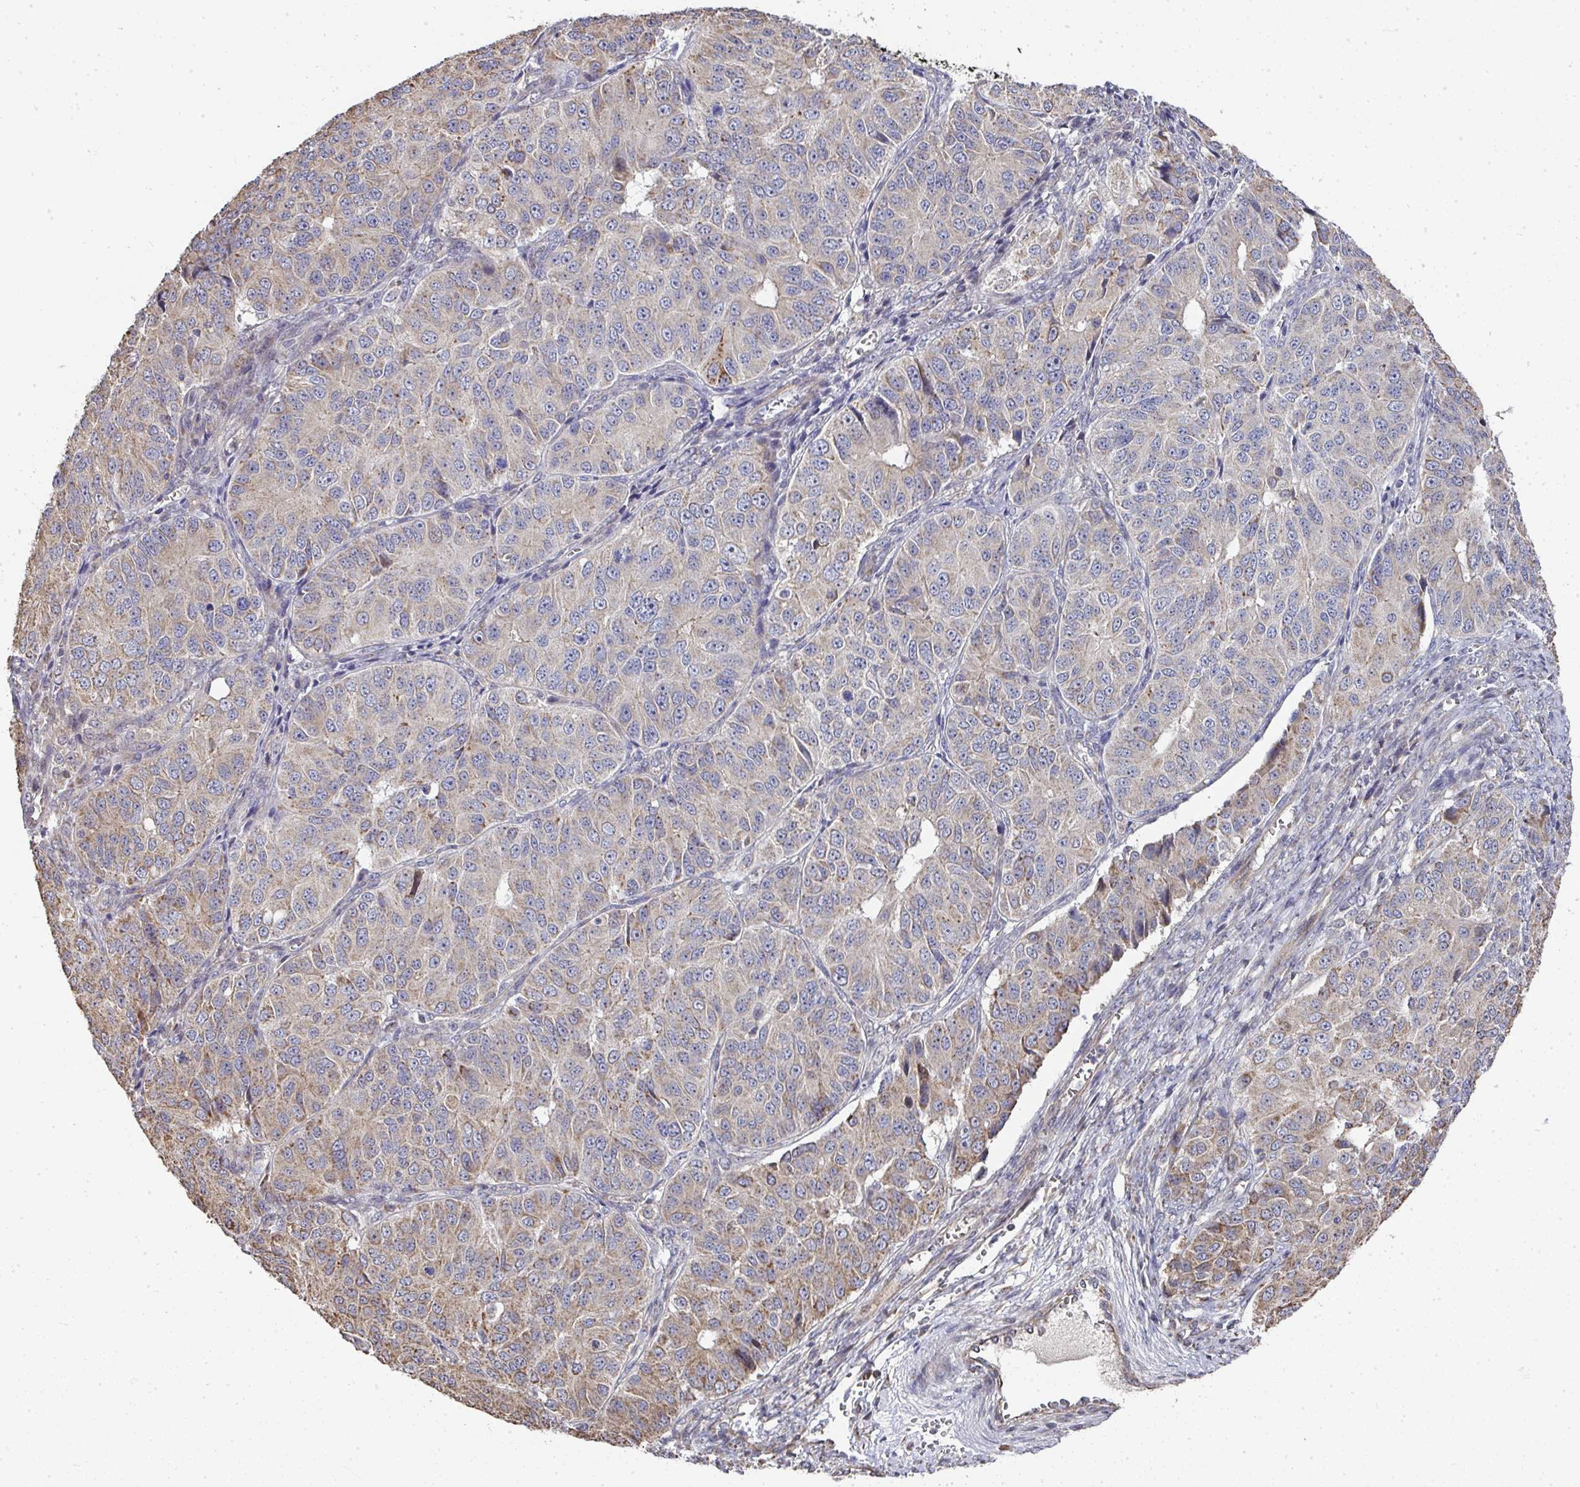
{"staining": {"intensity": "moderate", "quantity": "25%-75%", "location": "cytoplasmic/membranous"}, "tissue": "ovarian cancer", "cell_type": "Tumor cells", "image_type": "cancer", "snomed": [{"axis": "morphology", "description": "Carcinoma, endometroid"}, {"axis": "topography", "description": "Ovary"}], "caption": "This is a histology image of immunohistochemistry staining of ovarian cancer (endometroid carcinoma), which shows moderate expression in the cytoplasmic/membranous of tumor cells.", "gene": "AGTPBP1", "patient": {"sex": "female", "age": 51}}